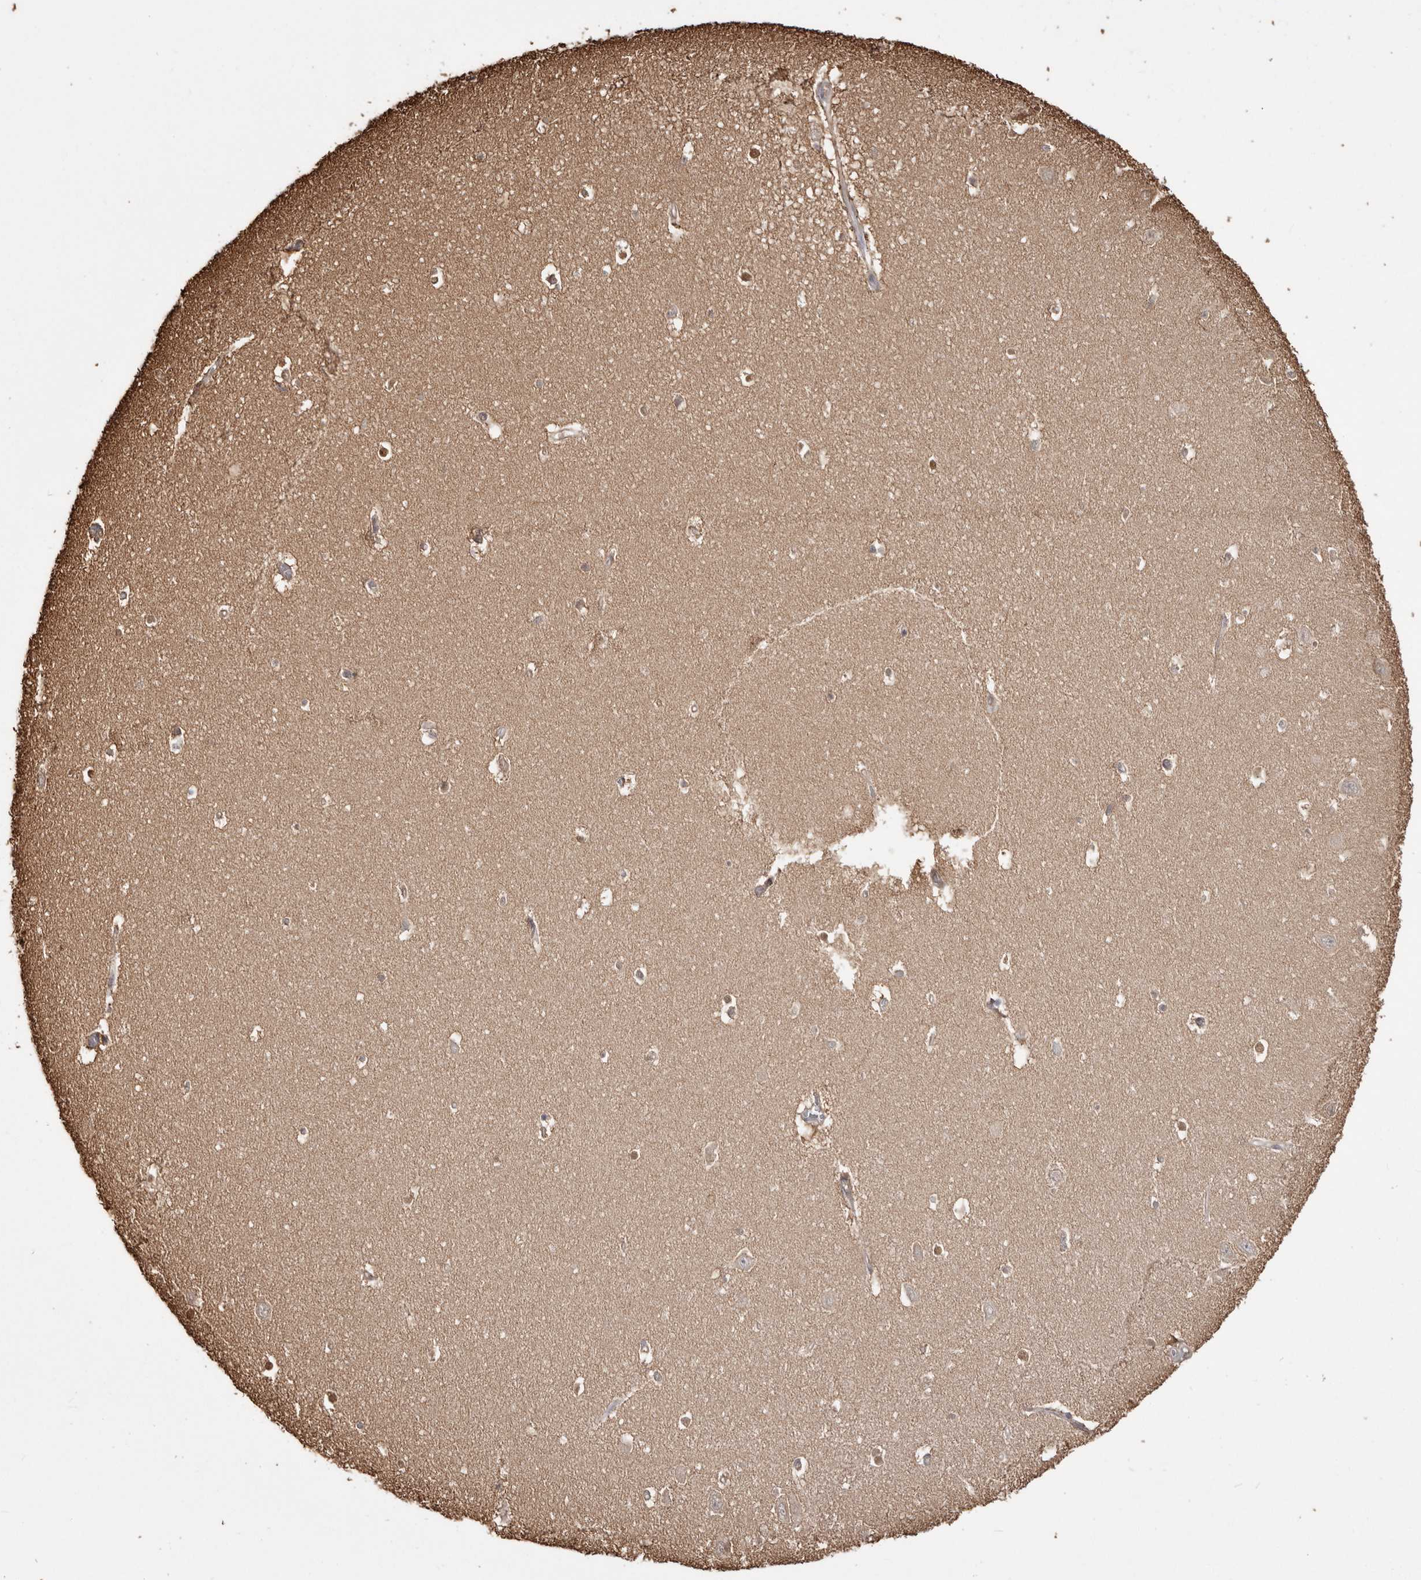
{"staining": {"intensity": "moderate", "quantity": "<25%", "location": "cytoplasmic/membranous,nuclear"}, "tissue": "hippocampus", "cell_type": "Glial cells", "image_type": "normal", "snomed": [{"axis": "morphology", "description": "Normal tissue, NOS"}, {"axis": "topography", "description": "Hippocampus"}], "caption": "IHC micrograph of benign hippocampus: hippocampus stained using immunohistochemistry displays low levels of moderate protein expression localized specifically in the cytoplasmic/membranous,nuclear of glial cells, appearing as a cytoplasmic/membranous,nuclear brown color.", "gene": "PKM", "patient": {"sex": "female", "age": 64}}